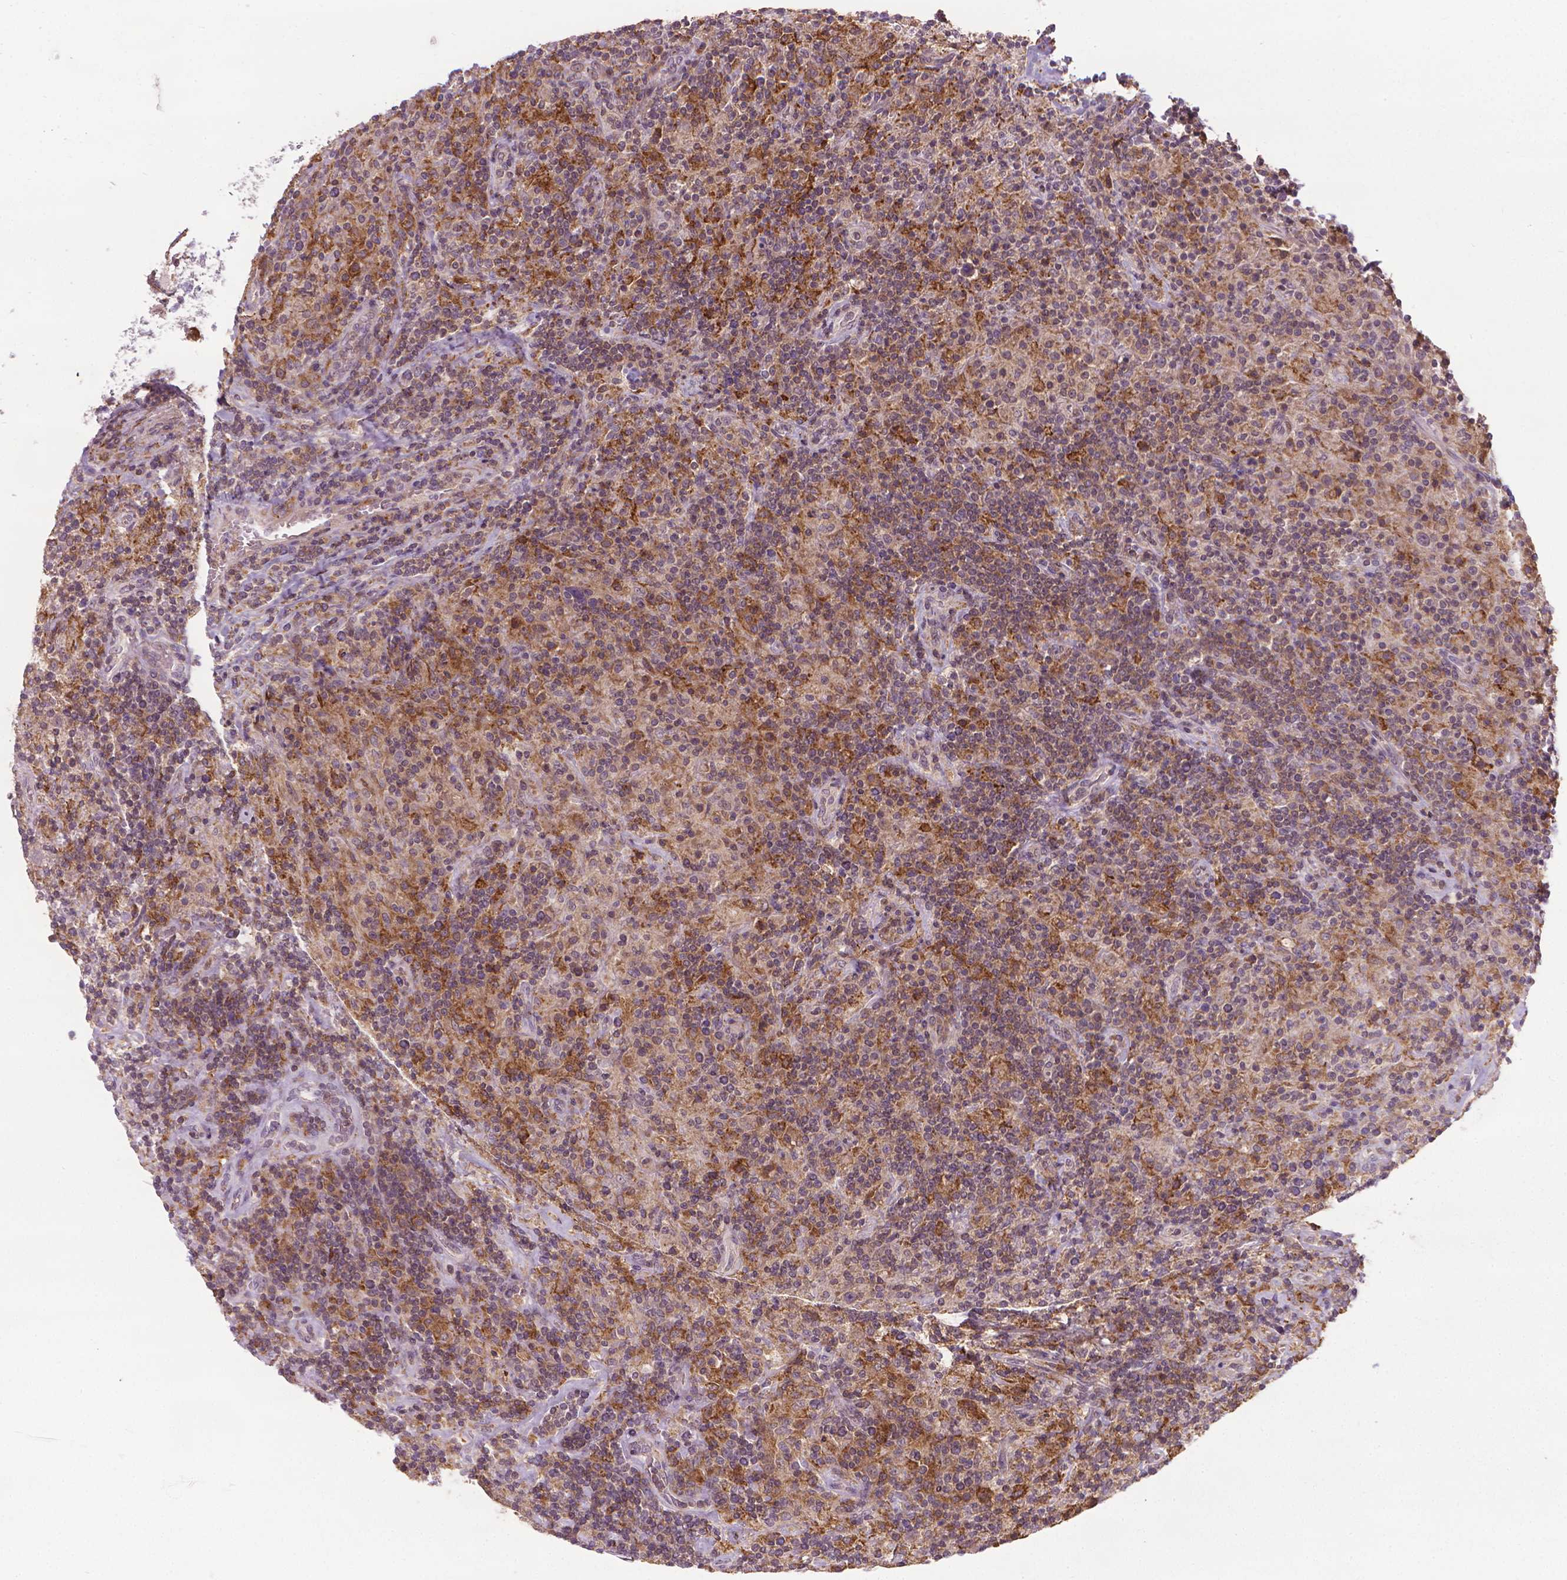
{"staining": {"intensity": "moderate", "quantity": ">75%", "location": "cytoplasmic/membranous"}, "tissue": "lymphoma", "cell_type": "Tumor cells", "image_type": "cancer", "snomed": [{"axis": "morphology", "description": "Hodgkin's disease, NOS"}, {"axis": "topography", "description": "Lymph node"}], "caption": "Protein analysis of Hodgkin's disease tissue displays moderate cytoplasmic/membranous positivity in approximately >75% of tumor cells. The staining was performed using DAB (3,3'-diaminobenzidine) to visualize the protein expression in brown, while the nuclei were stained in blue with hematoxylin (Magnification: 20x).", "gene": "PRAG1", "patient": {"sex": "male", "age": 70}}